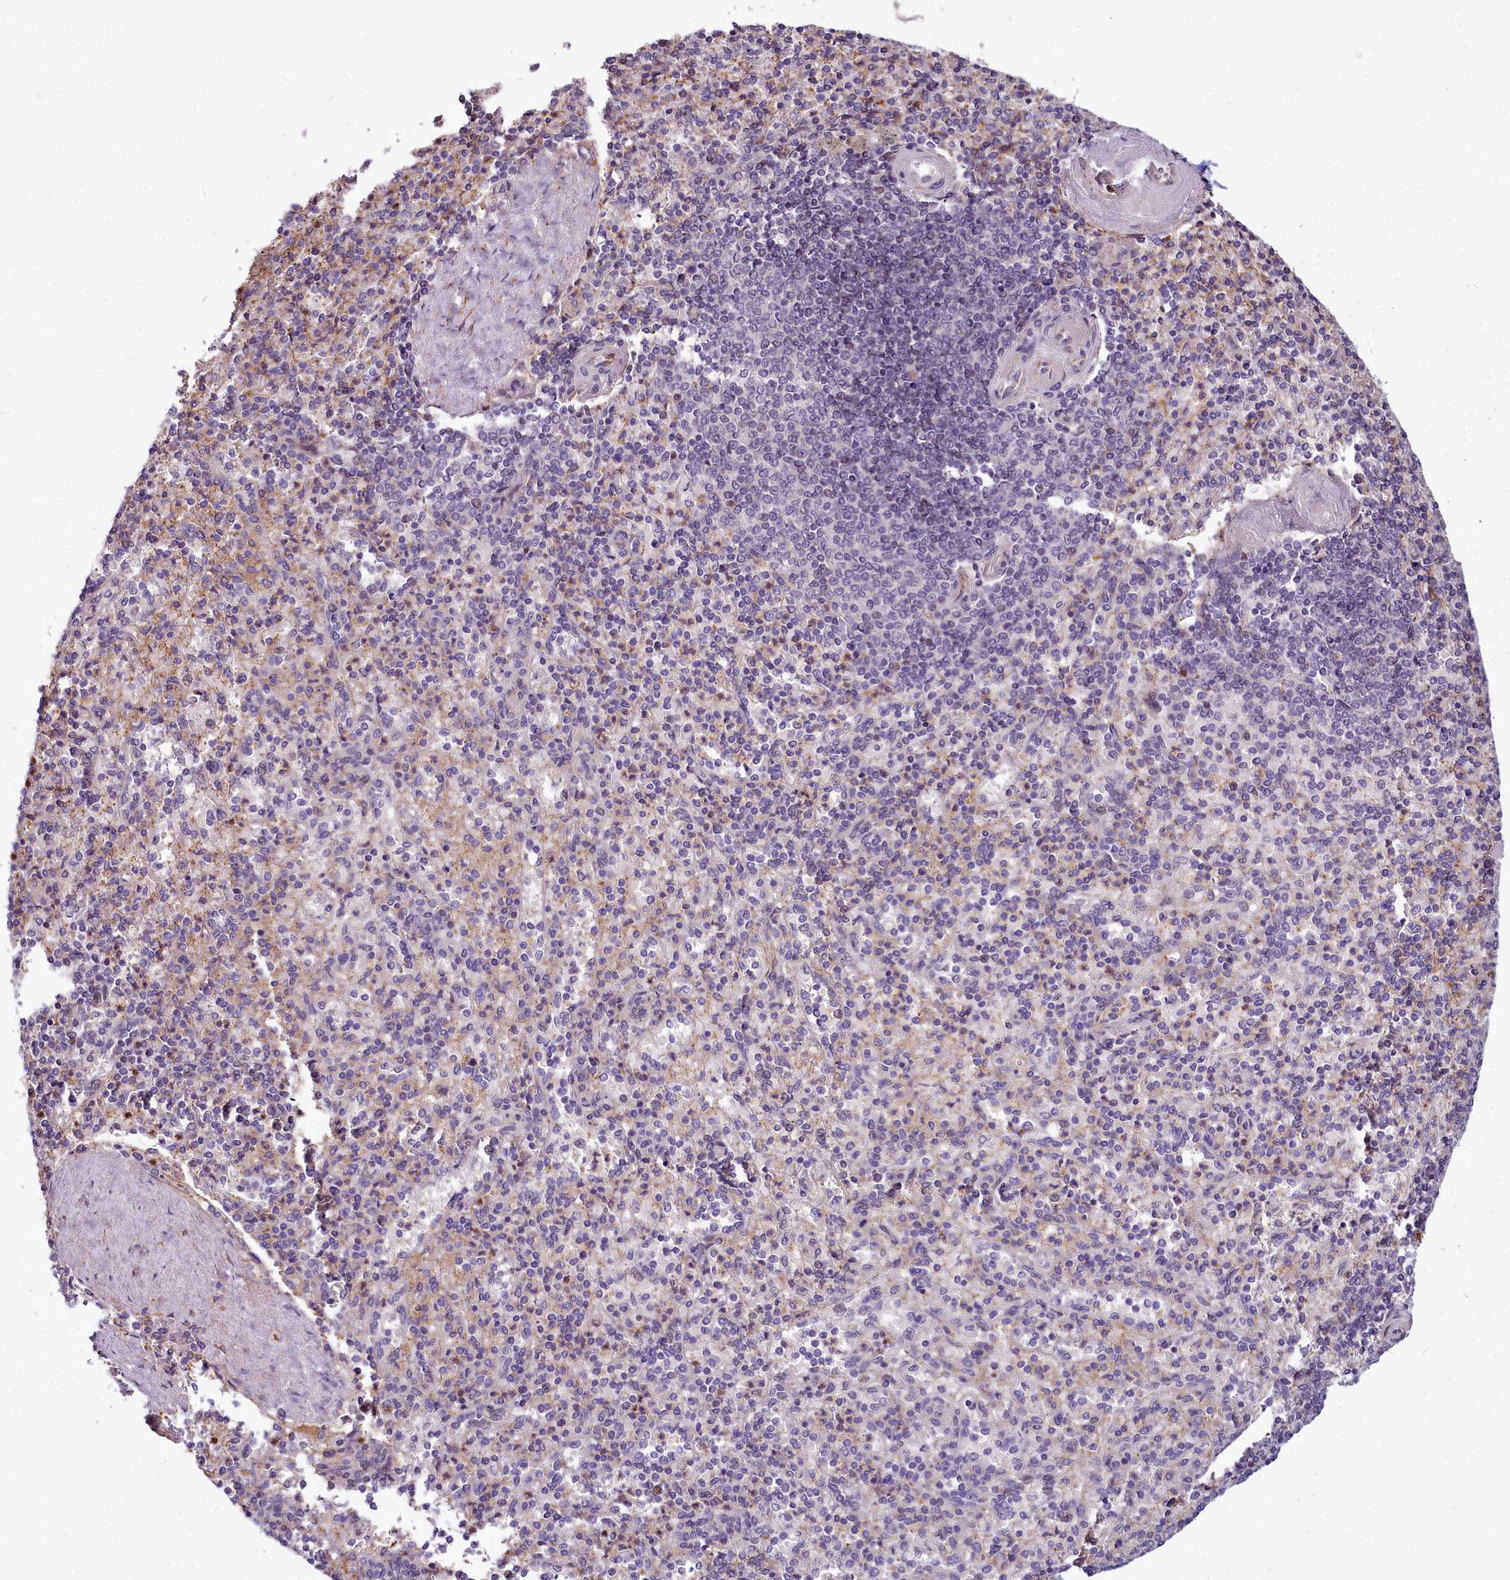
{"staining": {"intensity": "negative", "quantity": "none", "location": "none"}, "tissue": "spleen", "cell_type": "Cells in red pulp", "image_type": "normal", "snomed": [{"axis": "morphology", "description": "Normal tissue, NOS"}, {"axis": "topography", "description": "Spleen"}], "caption": "Immunohistochemical staining of benign spleen exhibits no significant staining in cells in red pulp. The staining was performed using DAB to visualize the protein expression in brown, while the nuclei were stained in blue with hematoxylin (Magnification: 20x).", "gene": "TTC5", "patient": {"sex": "male", "age": 82}}